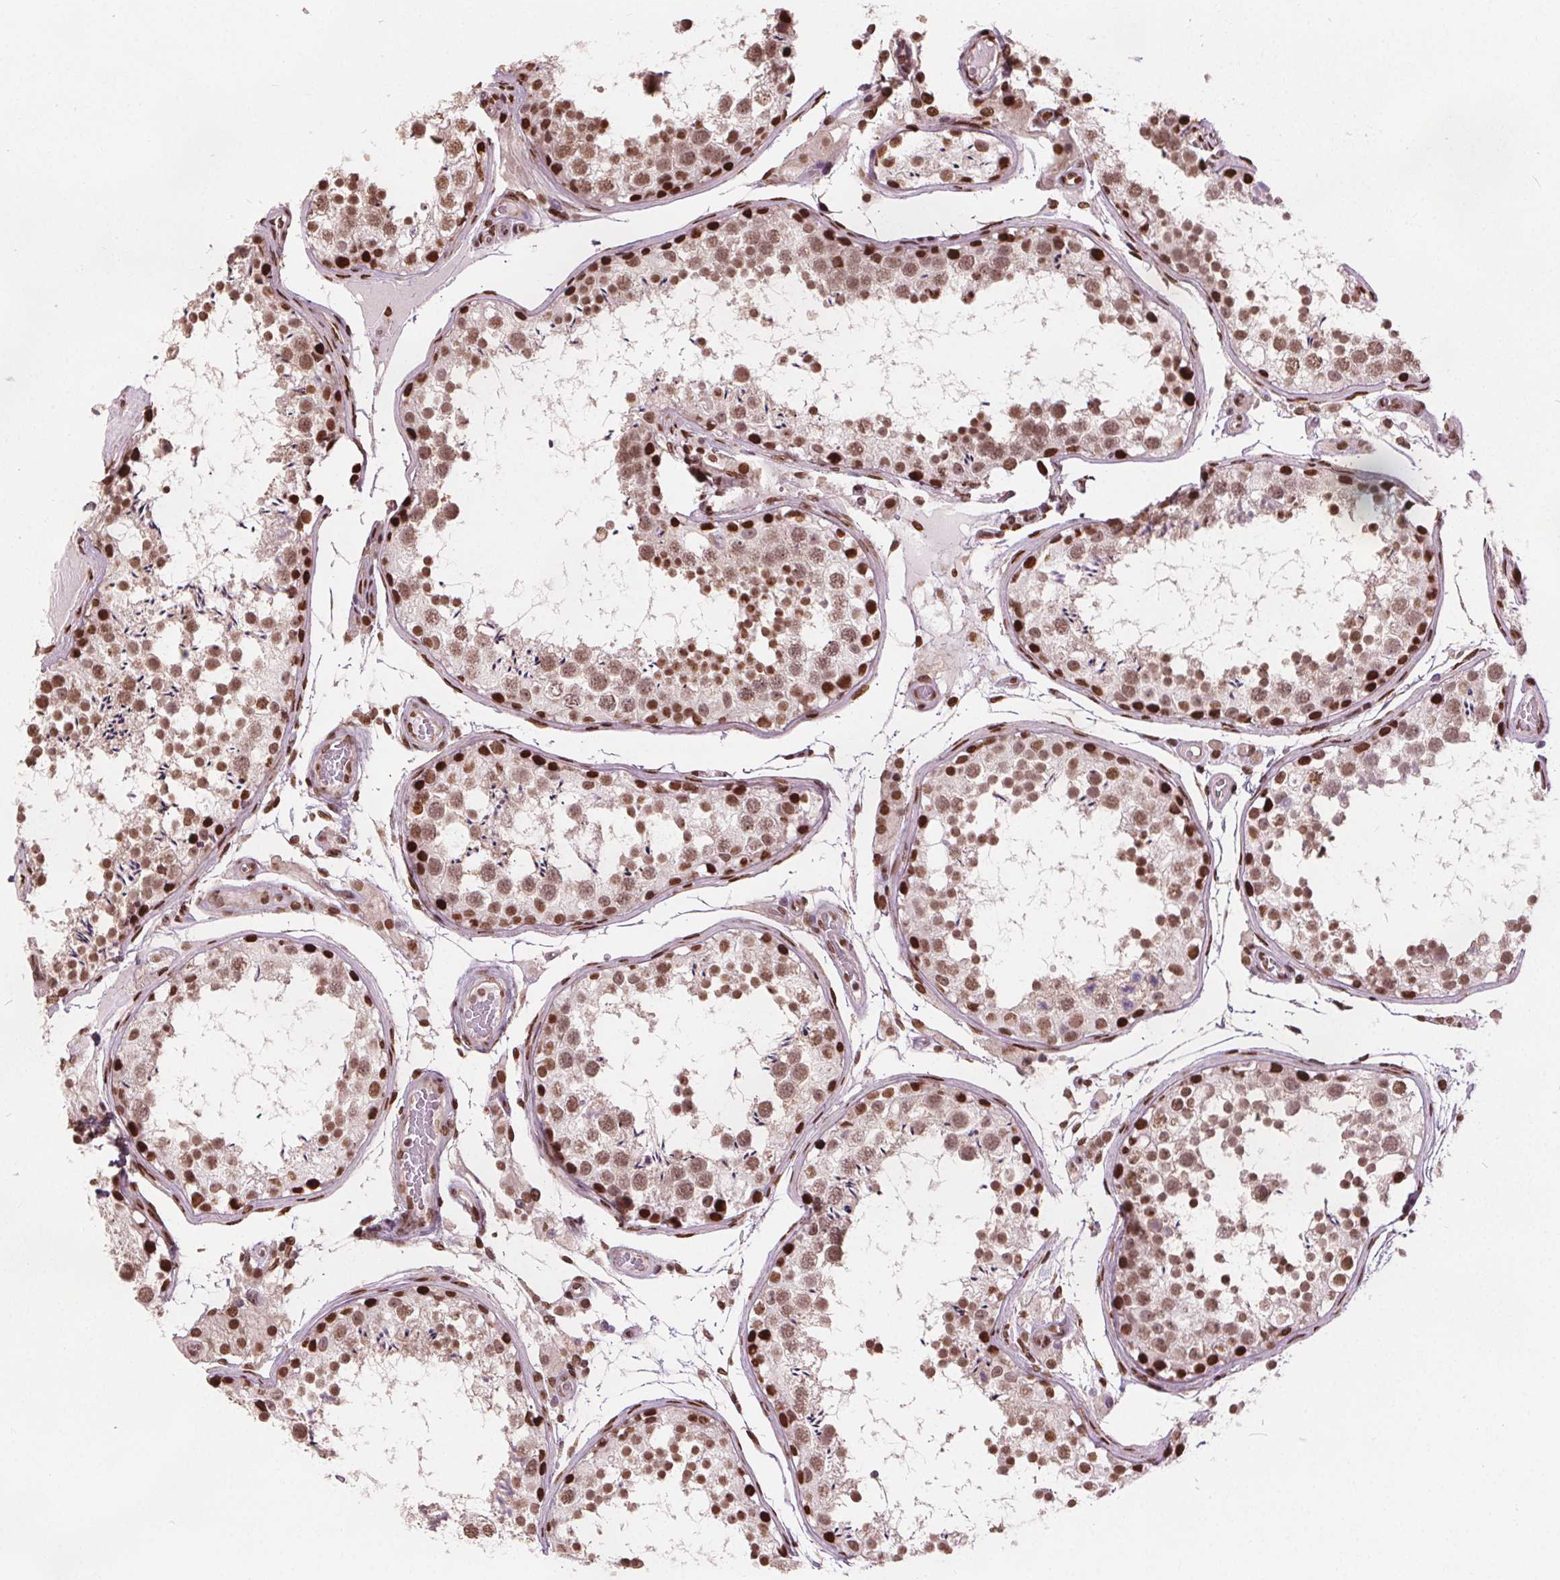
{"staining": {"intensity": "strong", "quantity": "25%-75%", "location": "nuclear"}, "tissue": "testis", "cell_type": "Cells in seminiferous ducts", "image_type": "normal", "snomed": [{"axis": "morphology", "description": "Normal tissue, NOS"}, {"axis": "topography", "description": "Testis"}], "caption": "Testis stained with DAB (3,3'-diaminobenzidine) IHC shows high levels of strong nuclear staining in about 25%-75% of cells in seminiferous ducts. The staining was performed using DAB to visualize the protein expression in brown, while the nuclei were stained in blue with hematoxylin (Magnification: 20x).", "gene": "ISLR2", "patient": {"sex": "male", "age": 29}}